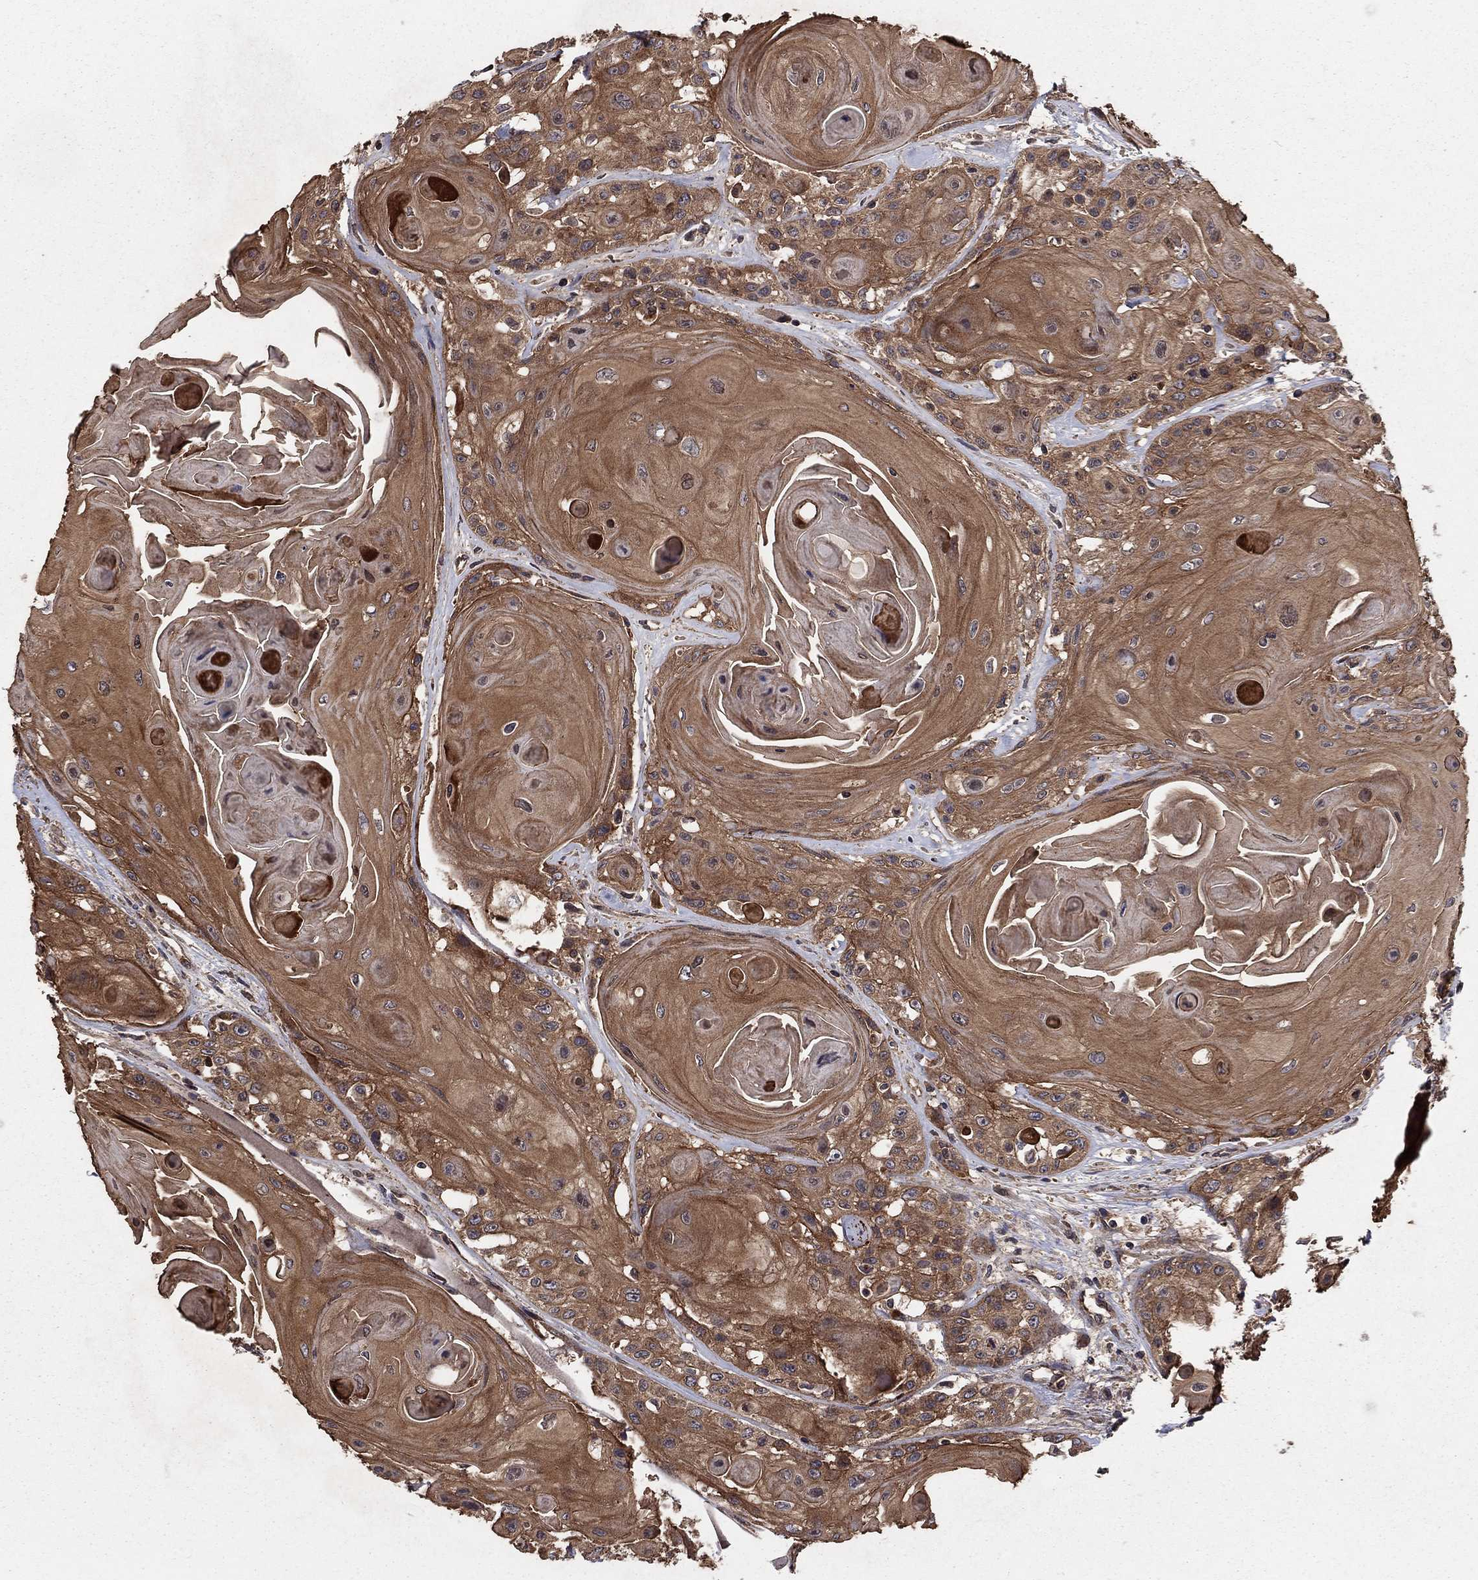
{"staining": {"intensity": "strong", "quantity": "25%-75%", "location": "cytoplasmic/membranous"}, "tissue": "head and neck cancer", "cell_type": "Tumor cells", "image_type": "cancer", "snomed": [{"axis": "morphology", "description": "Squamous cell carcinoma, NOS"}, {"axis": "topography", "description": "Head-Neck"}], "caption": "Immunohistochemical staining of human head and neck squamous cell carcinoma shows strong cytoplasmic/membranous protein positivity in about 25%-75% of tumor cells. (Stains: DAB in brown, nuclei in blue, Microscopy: brightfield microscopy at high magnification).", "gene": "BMERB1", "patient": {"sex": "female", "age": 59}}